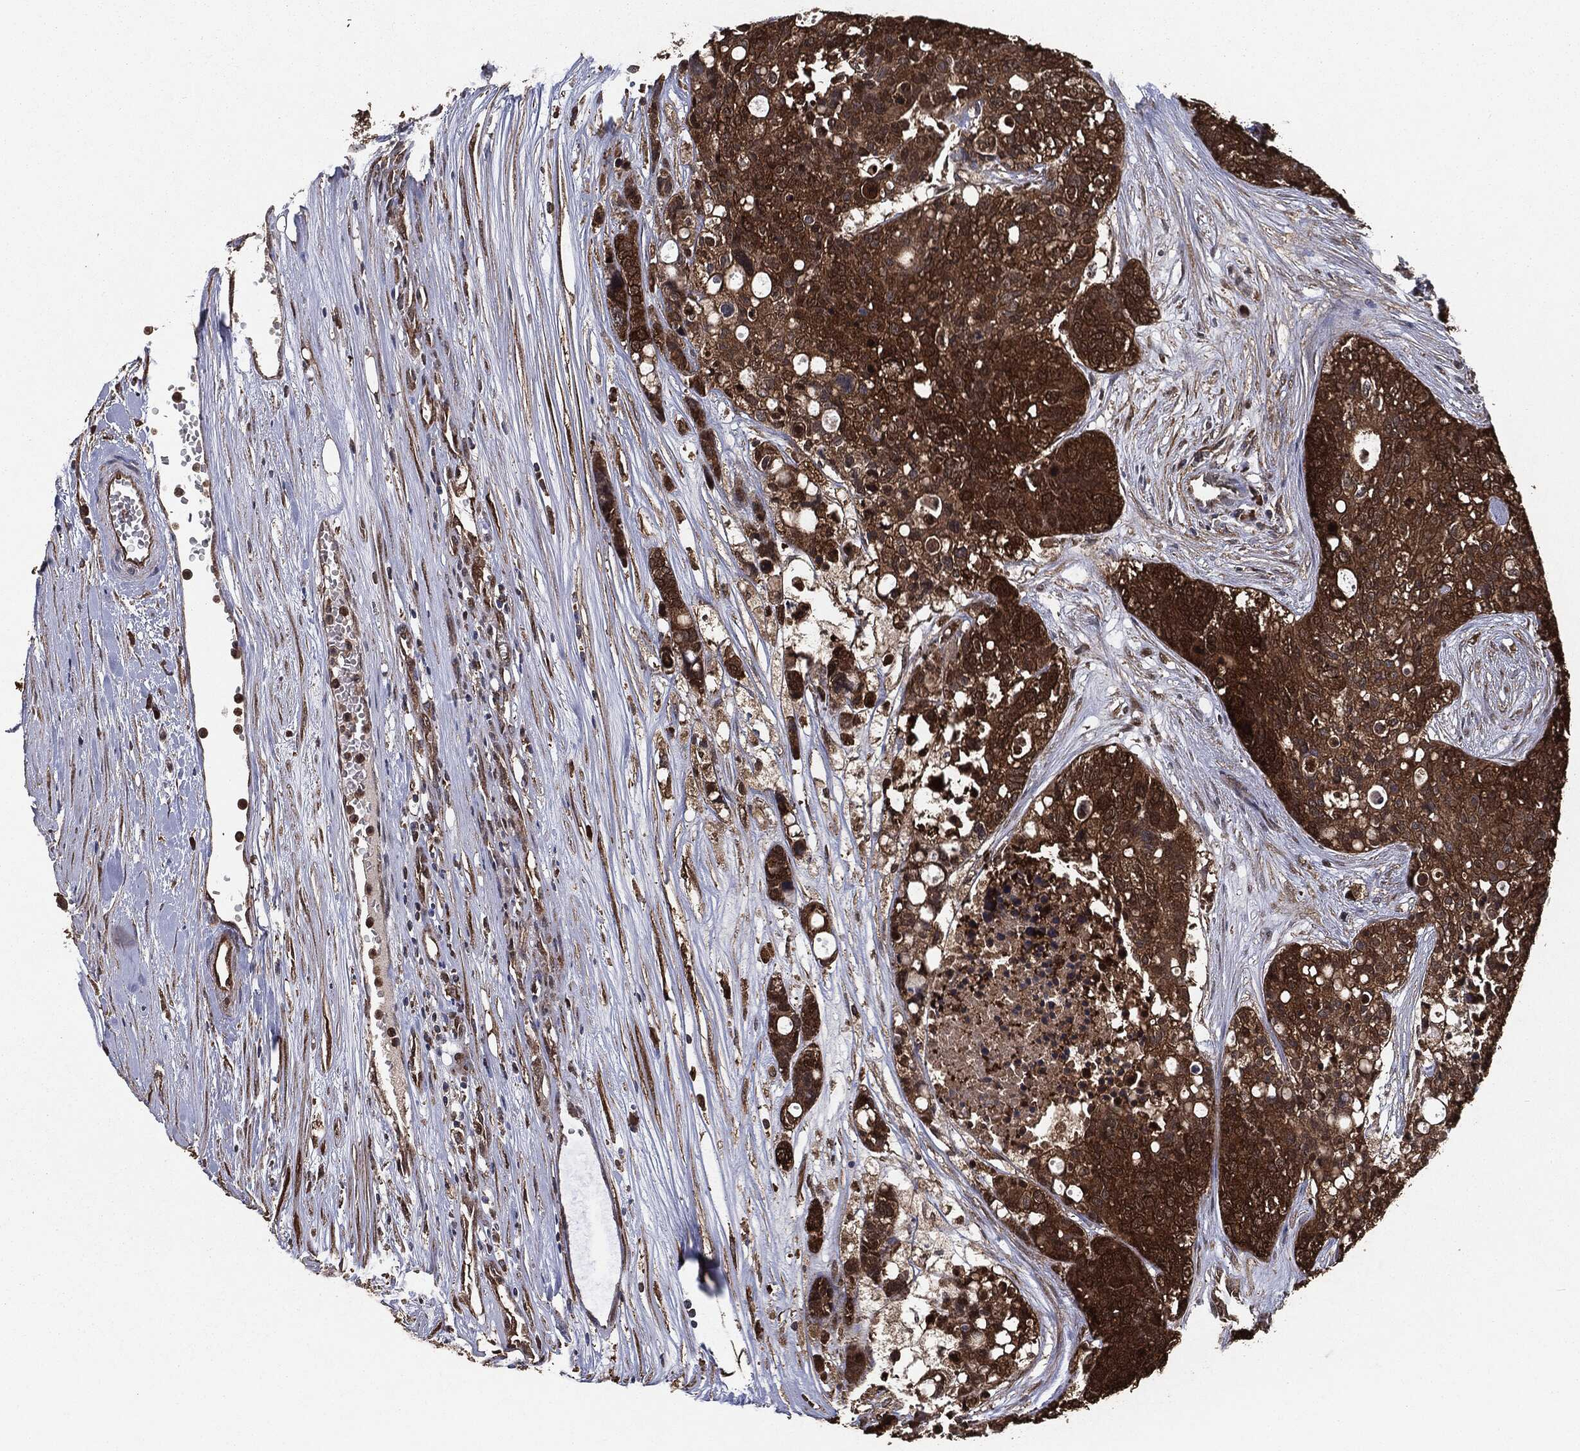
{"staining": {"intensity": "strong", "quantity": ">75%", "location": "cytoplasmic/membranous"}, "tissue": "carcinoid", "cell_type": "Tumor cells", "image_type": "cancer", "snomed": [{"axis": "morphology", "description": "Carcinoid, malignant, NOS"}, {"axis": "topography", "description": "Colon"}], "caption": "A photomicrograph of carcinoid stained for a protein exhibits strong cytoplasmic/membranous brown staining in tumor cells.", "gene": "NME1", "patient": {"sex": "male", "age": 81}}